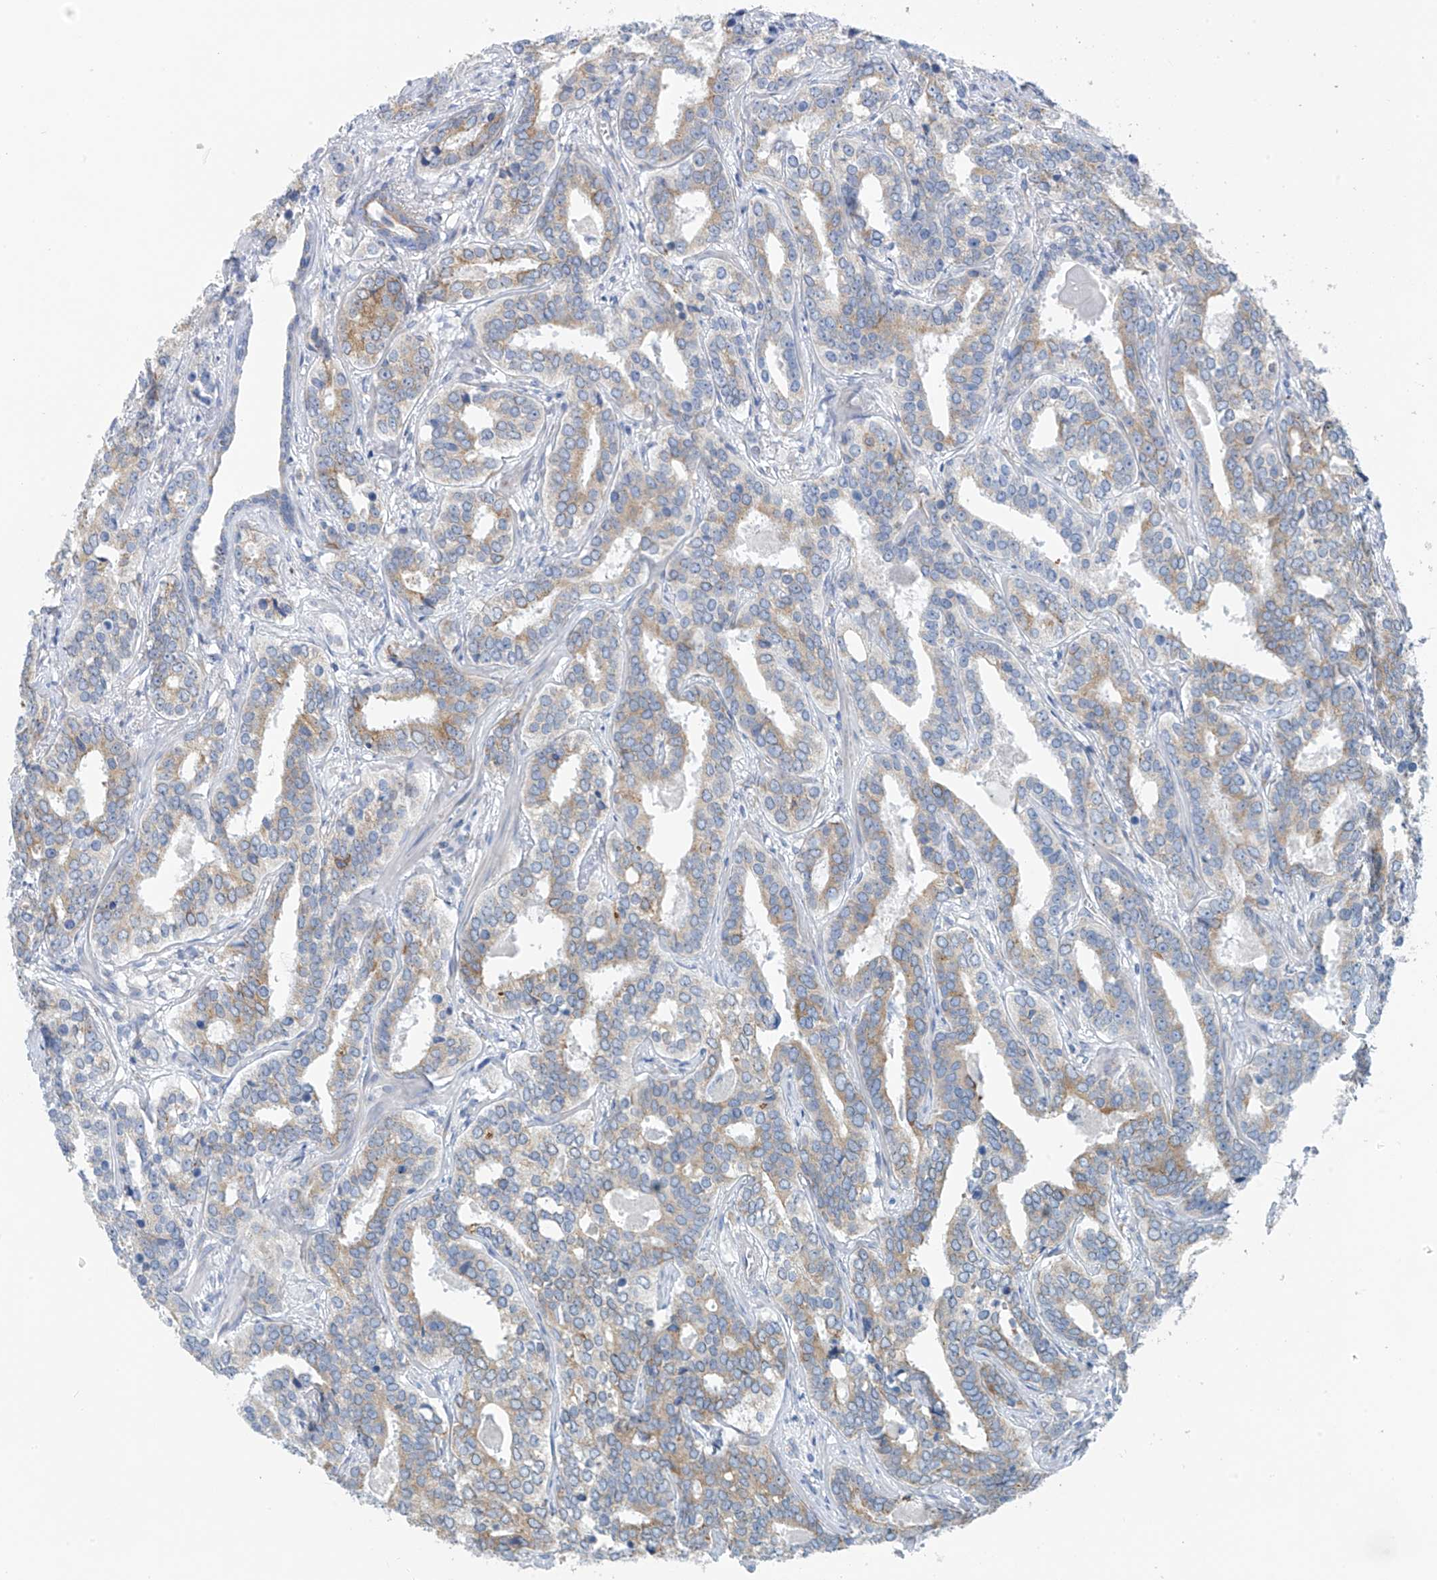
{"staining": {"intensity": "weak", "quantity": "25%-75%", "location": "cytoplasmic/membranous"}, "tissue": "prostate cancer", "cell_type": "Tumor cells", "image_type": "cancer", "snomed": [{"axis": "morphology", "description": "Adenocarcinoma, High grade"}, {"axis": "topography", "description": "Prostate"}], "caption": "Protein staining of adenocarcinoma (high-grade) (prostate) tissue reveals weak cytoplasmic/membranous staining in approximately 25%-75% of tumor cells.", "gene": "RCN2", "patient": {"sex": "male", "age": 62}}